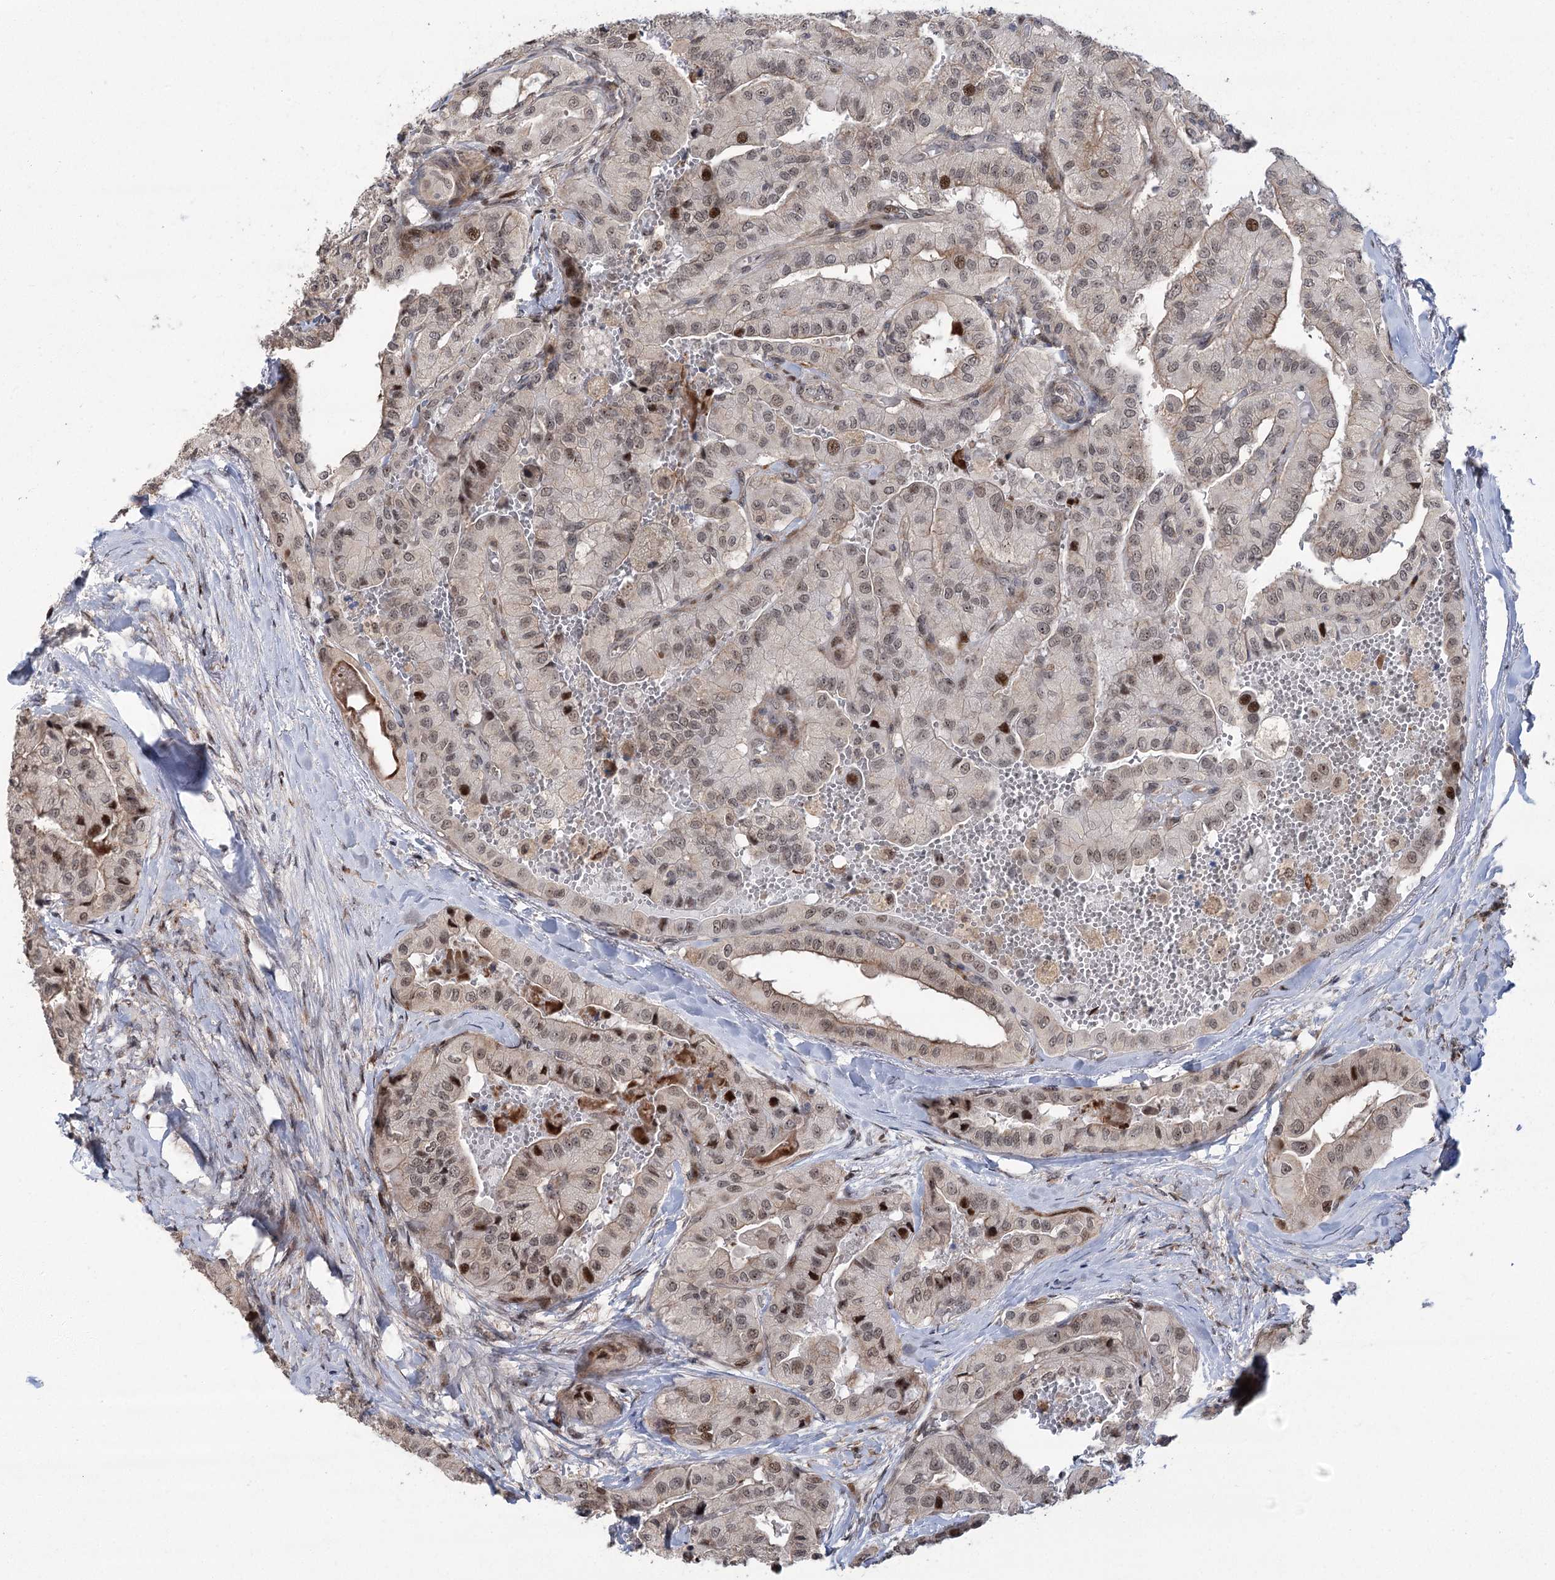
{"staining": {"intensity": "moderate", "quantity": "<25%", "location": "nuclear"}, "tissue": "thyroid cancer", "cell_type": "Tumor cells", "image_type": "cancer", "snomed": [{"axis": "morphology", "description": "Papillary adenocarcinoma, NOS"}, {"axis": "topography", "description": "Thyroid gland"}], "caption": "Approximately <25% of tumor cells in papillary adenocarcinoma (thyroid) exhibit moderate nuclear protein expression as visualized by brown immunohistochemical staining.", "gene": "PARM1", "patient": {"sex": "female", "age": 59}}